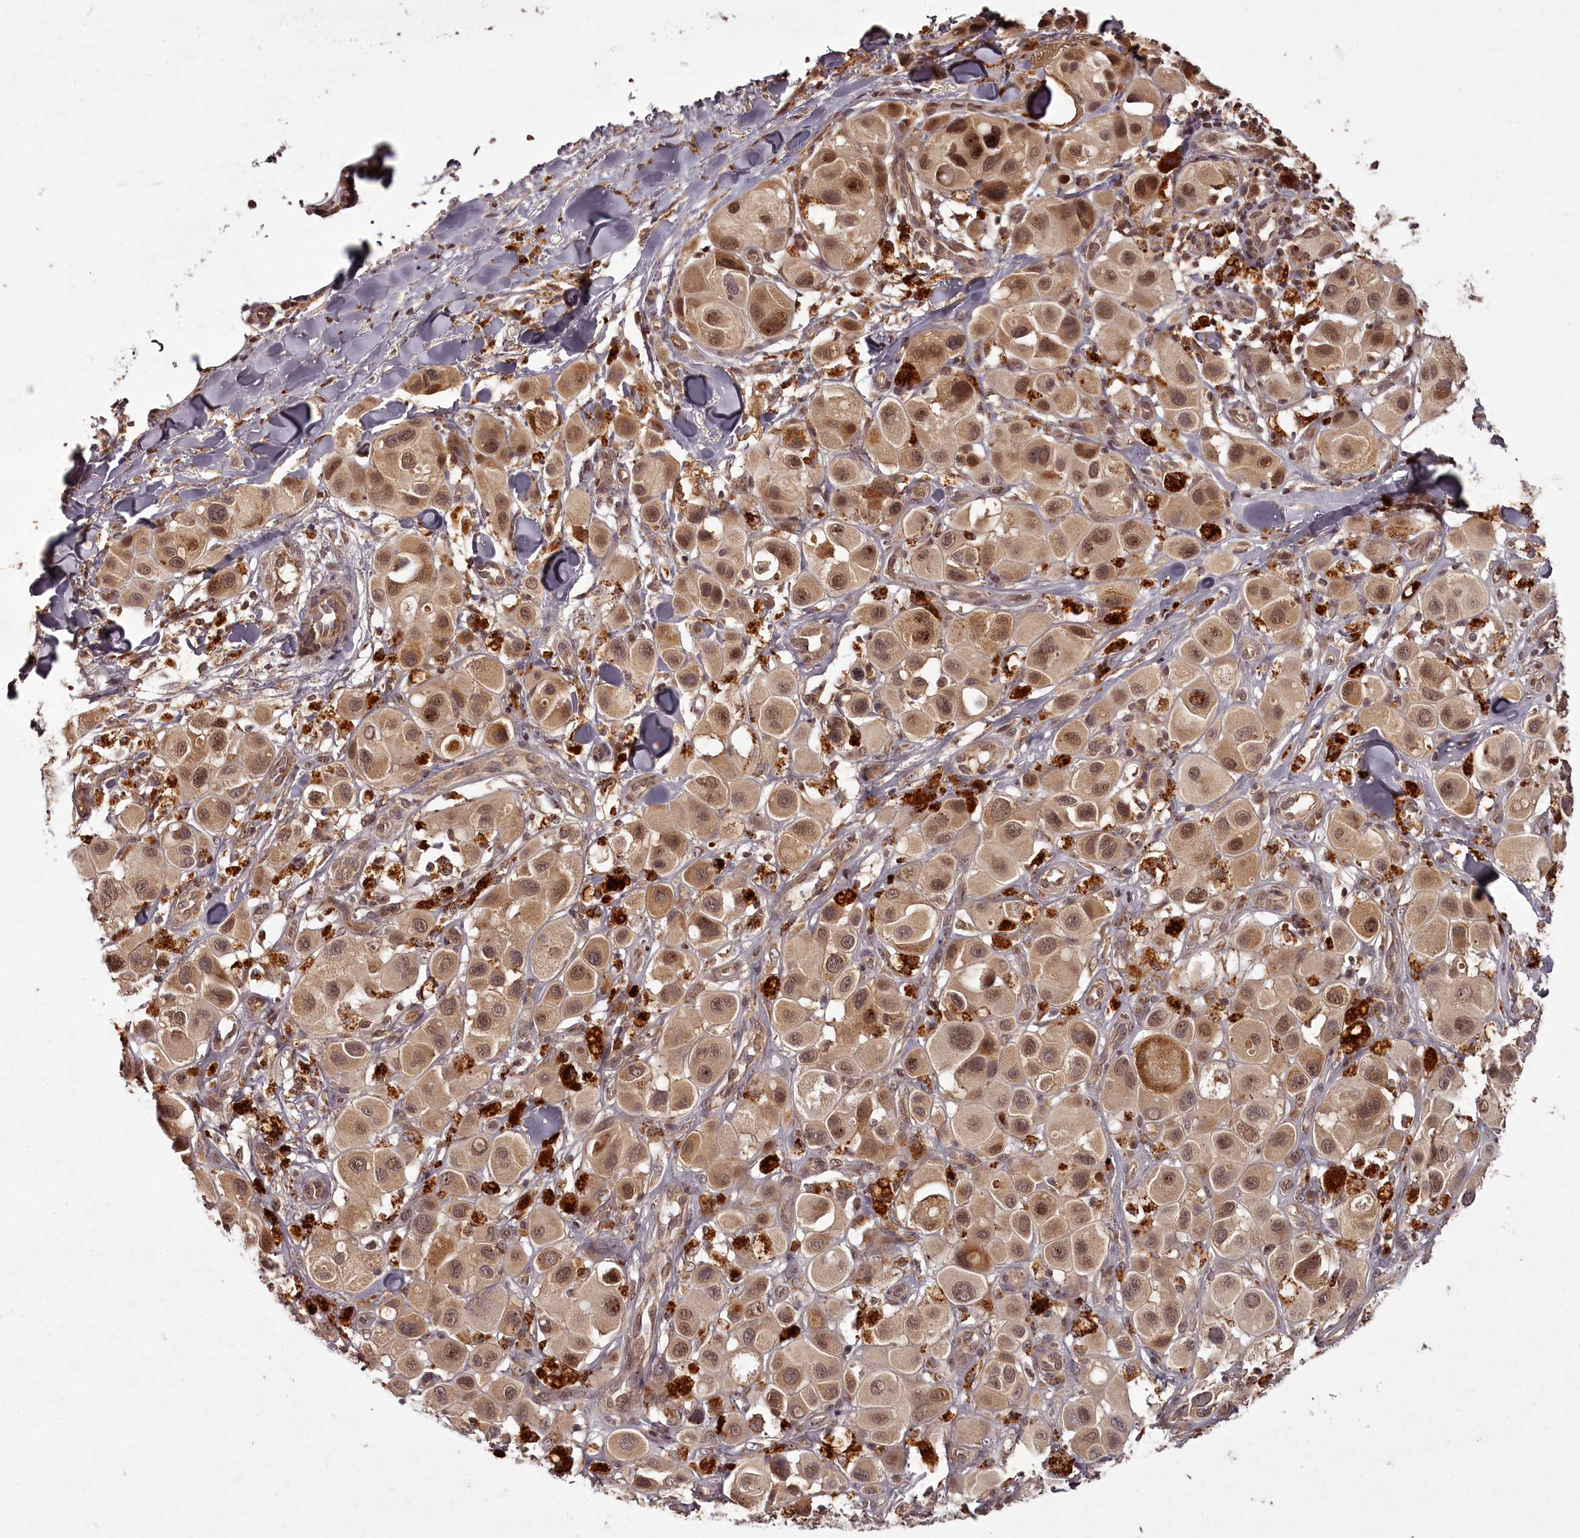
{"staining": {"intensity": "moderate", "quantity": ">75%", "location": "cytoplasmic/membranous,nuclear"}, "tissue": "melanoma", "cell_type": "Tumor cells", "image_type": "cancer", "snomed": [{"axis": "morphology", "description": "Malignant melanoma, Metastatic site"}, {"axis": "topography", "description": "Skin"}], "caption": "The immunohistochemical stain shows moderate cytoplasmic/membranous and nuclear staining in tumor cells of malignant melanoma (metastatic site) tissue.", "gene": "PCBP2", "patient": {"sex": "male", "age": 41}}